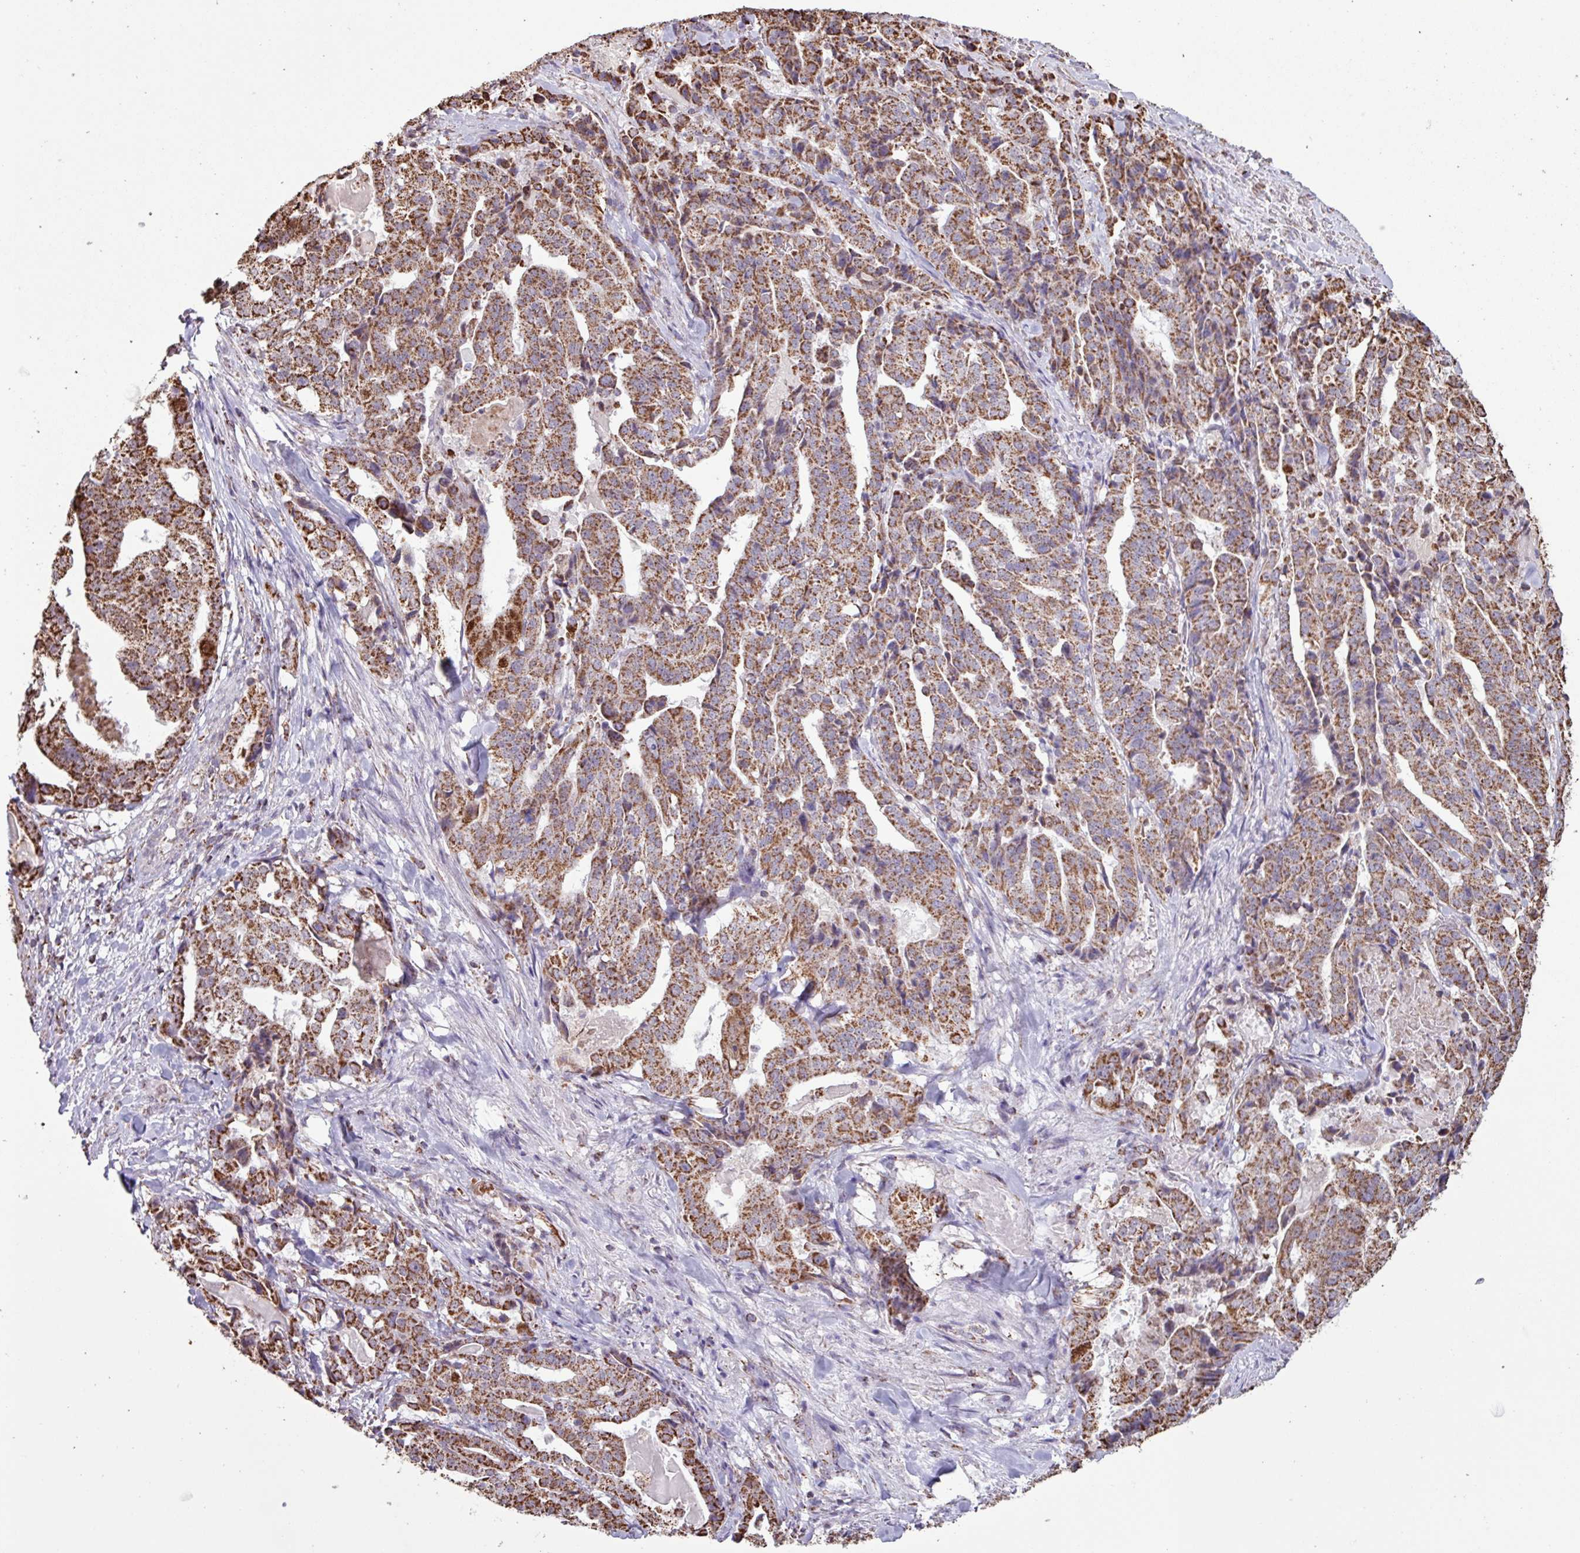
{"staining": {"intensity": "strong", "quantity": ">75%", "location": "cytoplasmic/membranous"}, "tissue": "stomach cancer", "cell_type": "Tumor cells", "image_type": "cancer", "snomed": [{"axis": "morphology", "description": "Adenocarcinoma, NOS"}, {"axis": "topography", "description": "Stomach"}], "caption": "Brown immunohistochemical staining in stomach cancer reveals strong cytoplasmic/membranous expression in approximately >75% of tumor cells. (IHC, brightfield microscopy, high magnification).", "gene": "ALG8", "patient": {"sex": "male", "age": 48}}